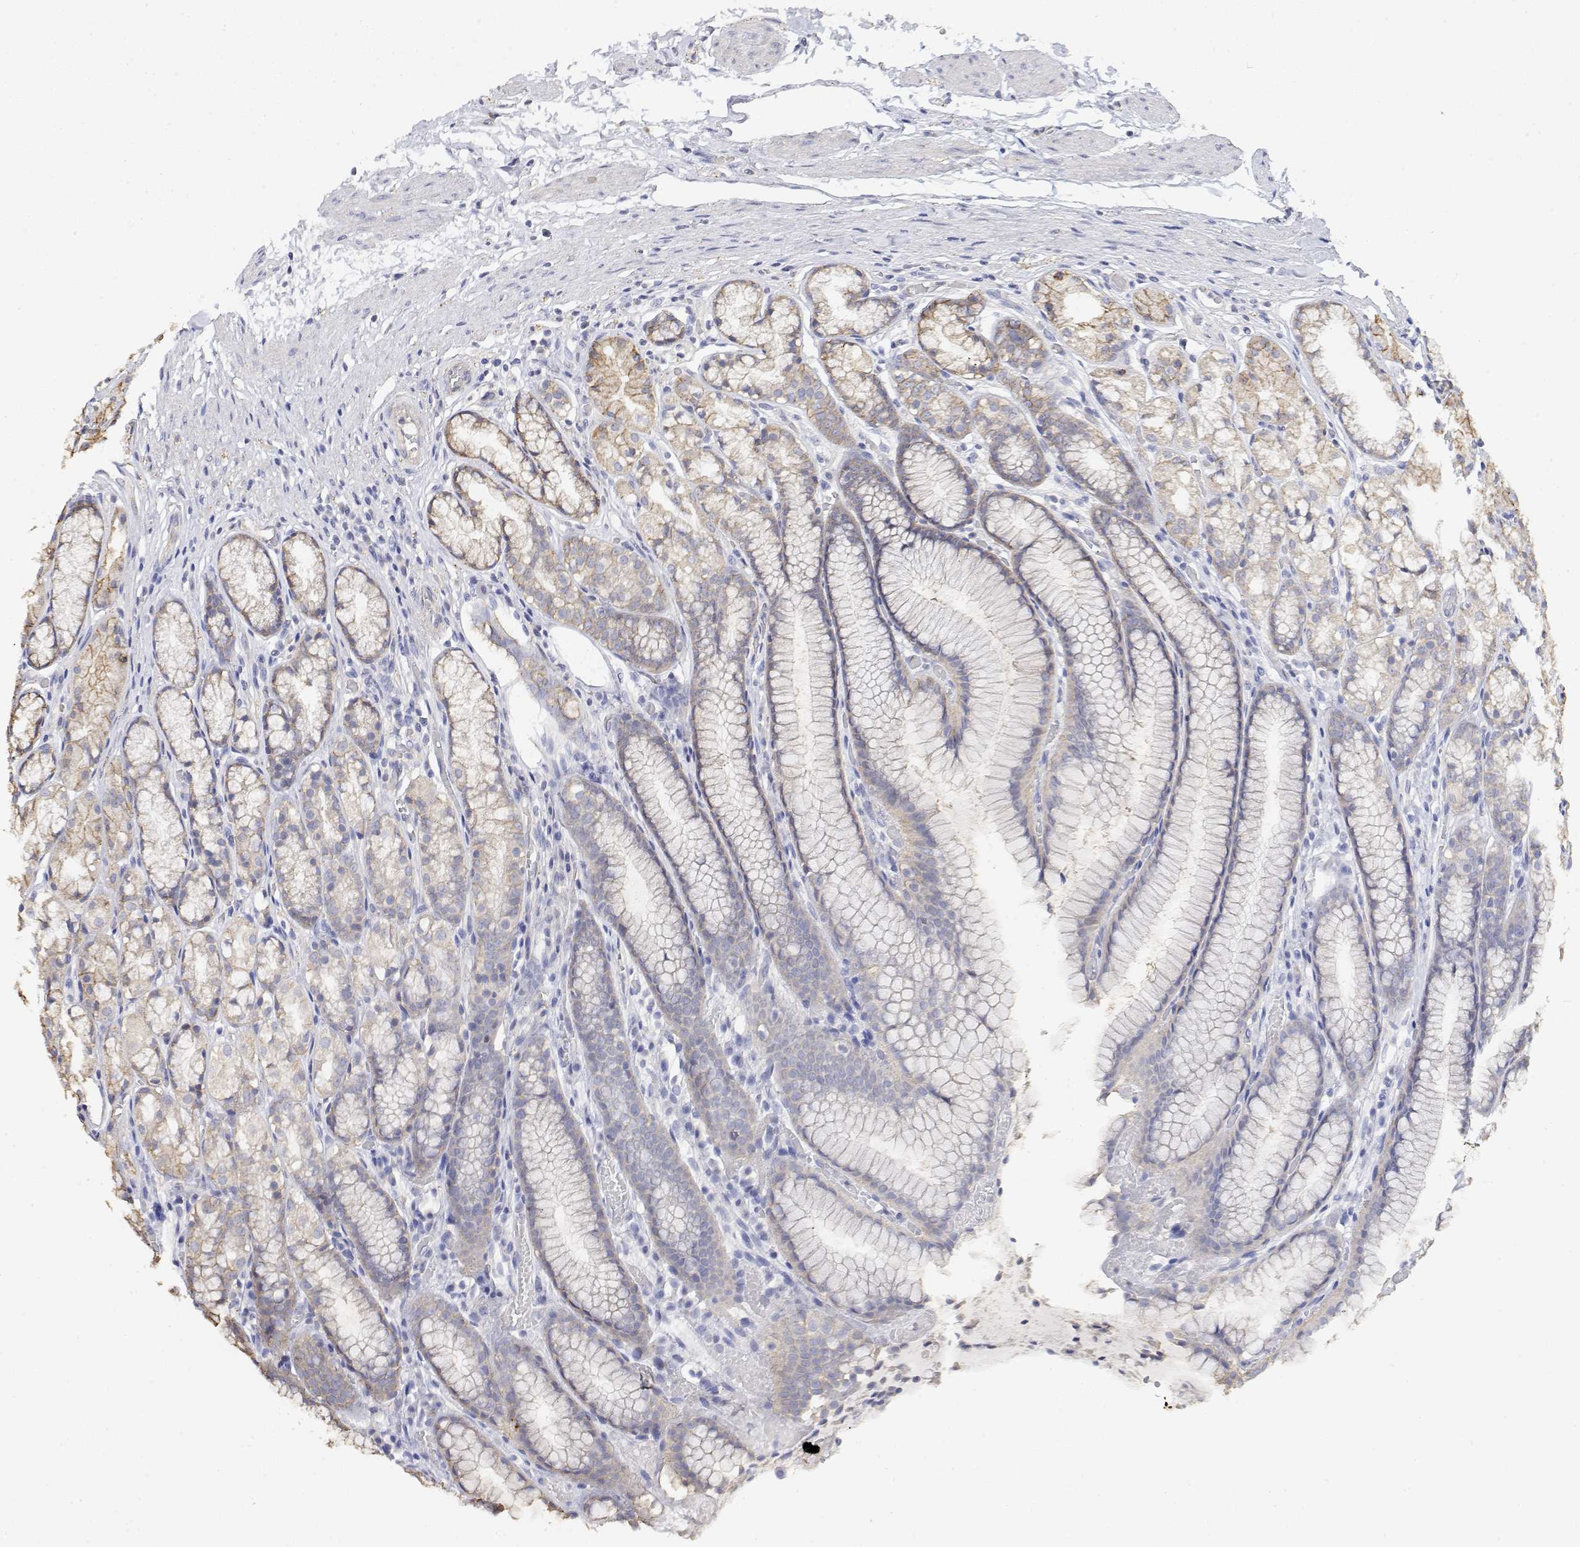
{"staining": {"intensity": "moderate", "quantity": "<25%", "location": "cytoplasmic/membranous"}, "tissue": "stomach", "cell_type": "Glandular cells", "image_type": "normal", "snomed": [{"axis": "morphology", "description": "Normal tissue, NOS"}, {"axis": "topography", "description": "Stomach"}], "caption": "Moderate cytoplasmic/membranous positivity is appreciated in about <25% of glandular cells in normal stomach.", "gene": "LONRF3", "patient": {"sex": "male", "age": 70}}